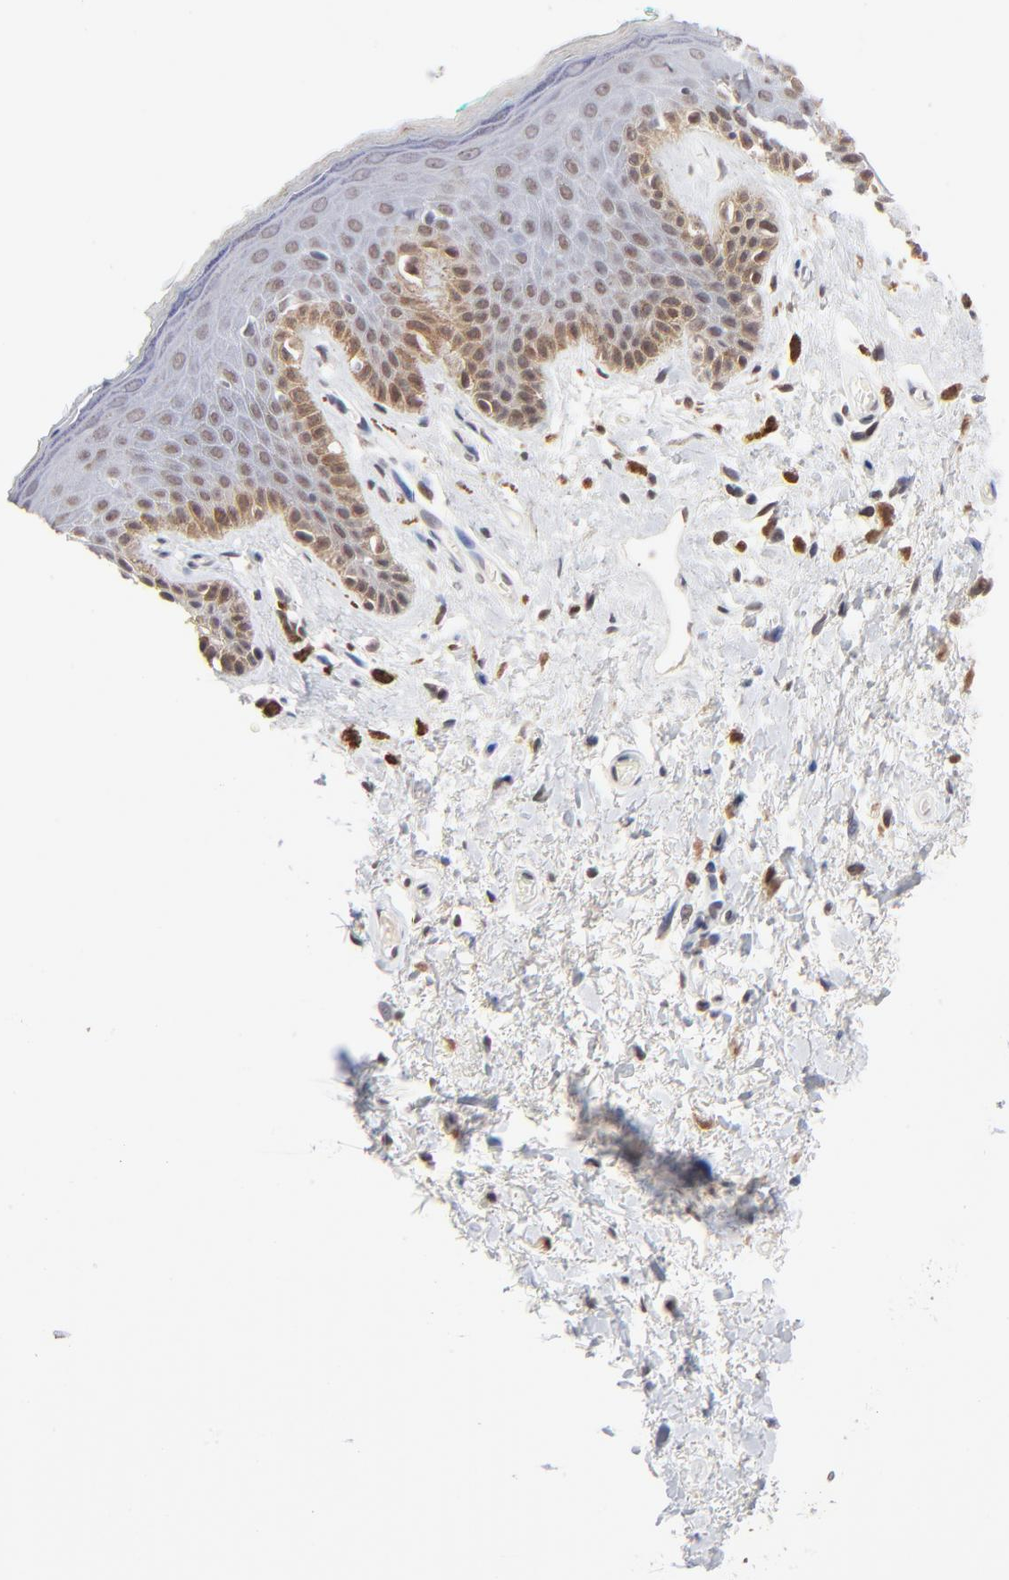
{"staining": {"intensity": "weak", "quantity": "<25%", "location": "cytoplasmic/membranous,nuclear"}, "tissue": "skin", "cell_type": "Epidermal cells", "image_type": "normal", "snomed": [{"axis": "morphology", "description": "Normal tissue, NOS"}, {"axis": "topography", "description": "Anal"}], "caption": "Protein analysis of benign skin reveals no significant staining in epidermal cells. (Brightfield microscopy of DAB immunohistochemistry at high magnification).", "gene": "MBIP", "patient": {"sex": "male", "age": 74}}